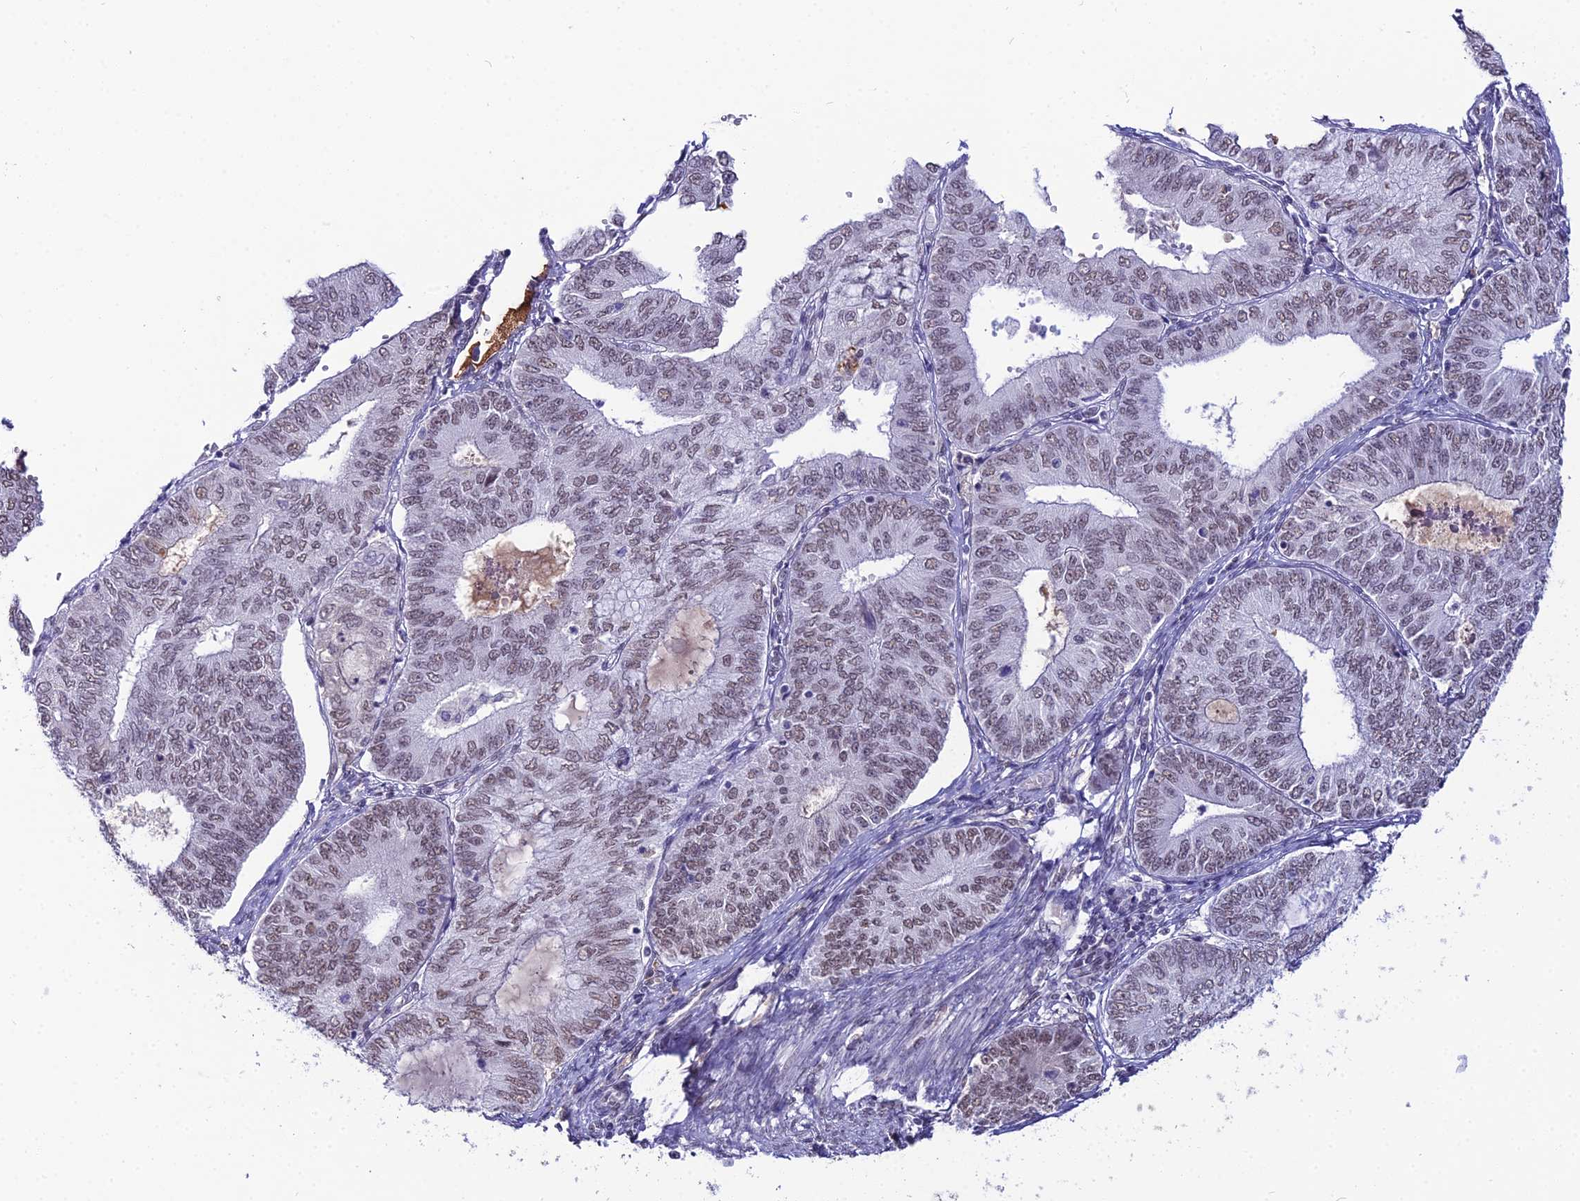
{"staining": {"intensity": "weak", "quantity": ">75%", "location": "nuclear"}, "tissue": "endometrial cancer", "cell_type": "Tumor cells", "image_type": "cancer", "snomed": [{"axis": "morphology", "description": "Adenocarcinoma, NOS"}, {"axis": "topography", "description": "Endometrium"}], "caption": "Tumor cells demonstrate low levels of weak nuclear expression in approximately >75% of cells in human endometrial adenocarcinoma.", "gene": "RBM12", "patient": {"sex": "female", "age": 68}}